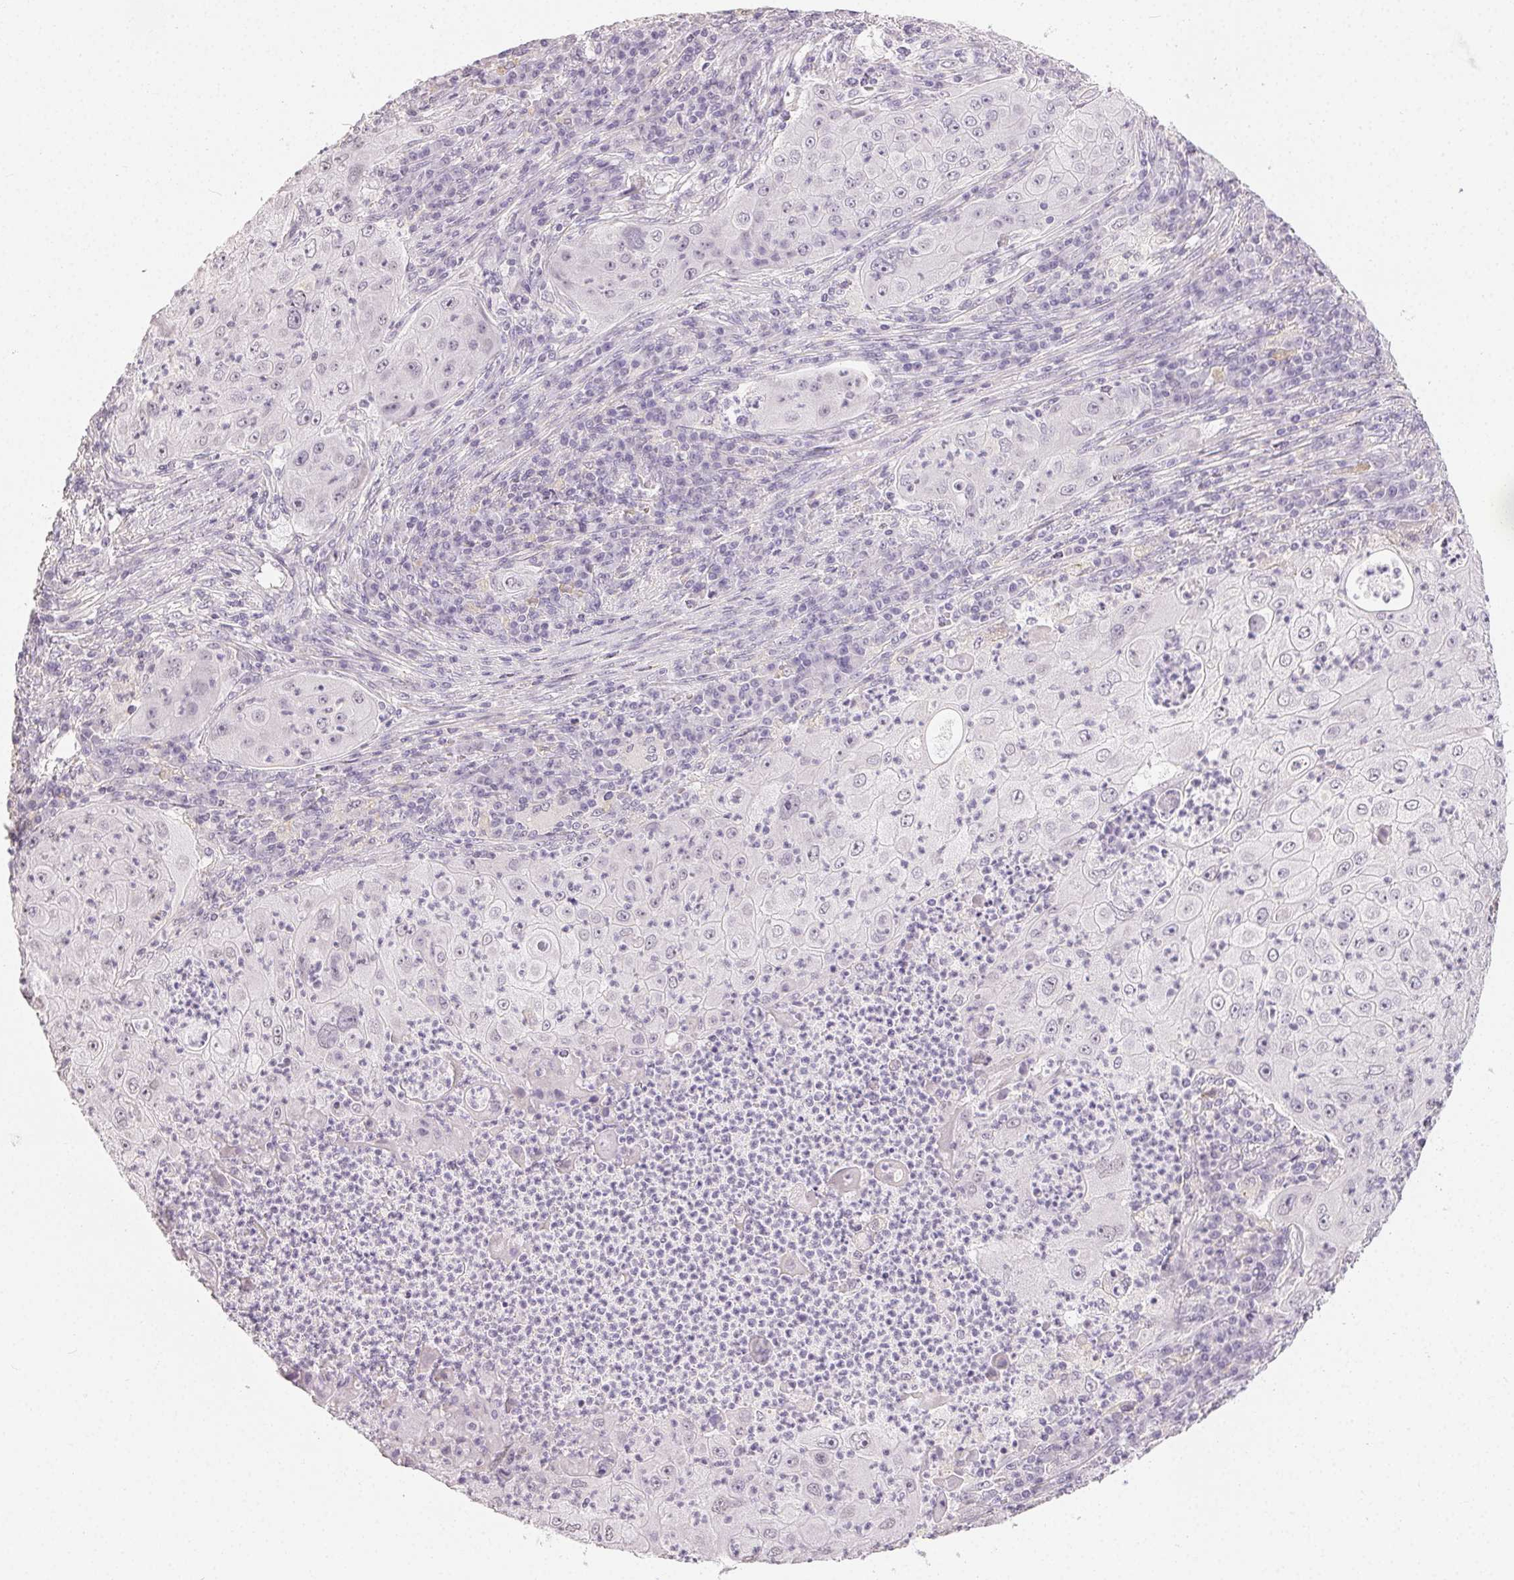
{"staining": {"intensity": "negative", "quantity": "none", "location": "none"}, "tissue": "lung cancer", "cell_type": "Tumor cells", "image_type": "cancer", "snomed": [{"axis": "morphology", "description": "Squamous cell carcinoma, NOS"}, {"axis": "topography", "description": "Lung"}], "caption": "Immunohistochemistry image of lung cancer (squamous cell carcinoma) stained for a protein (brown), which shows no staining in tumor cells.", "gene": "TMEM174", "patient": {"sex": "female", "age": 59}}